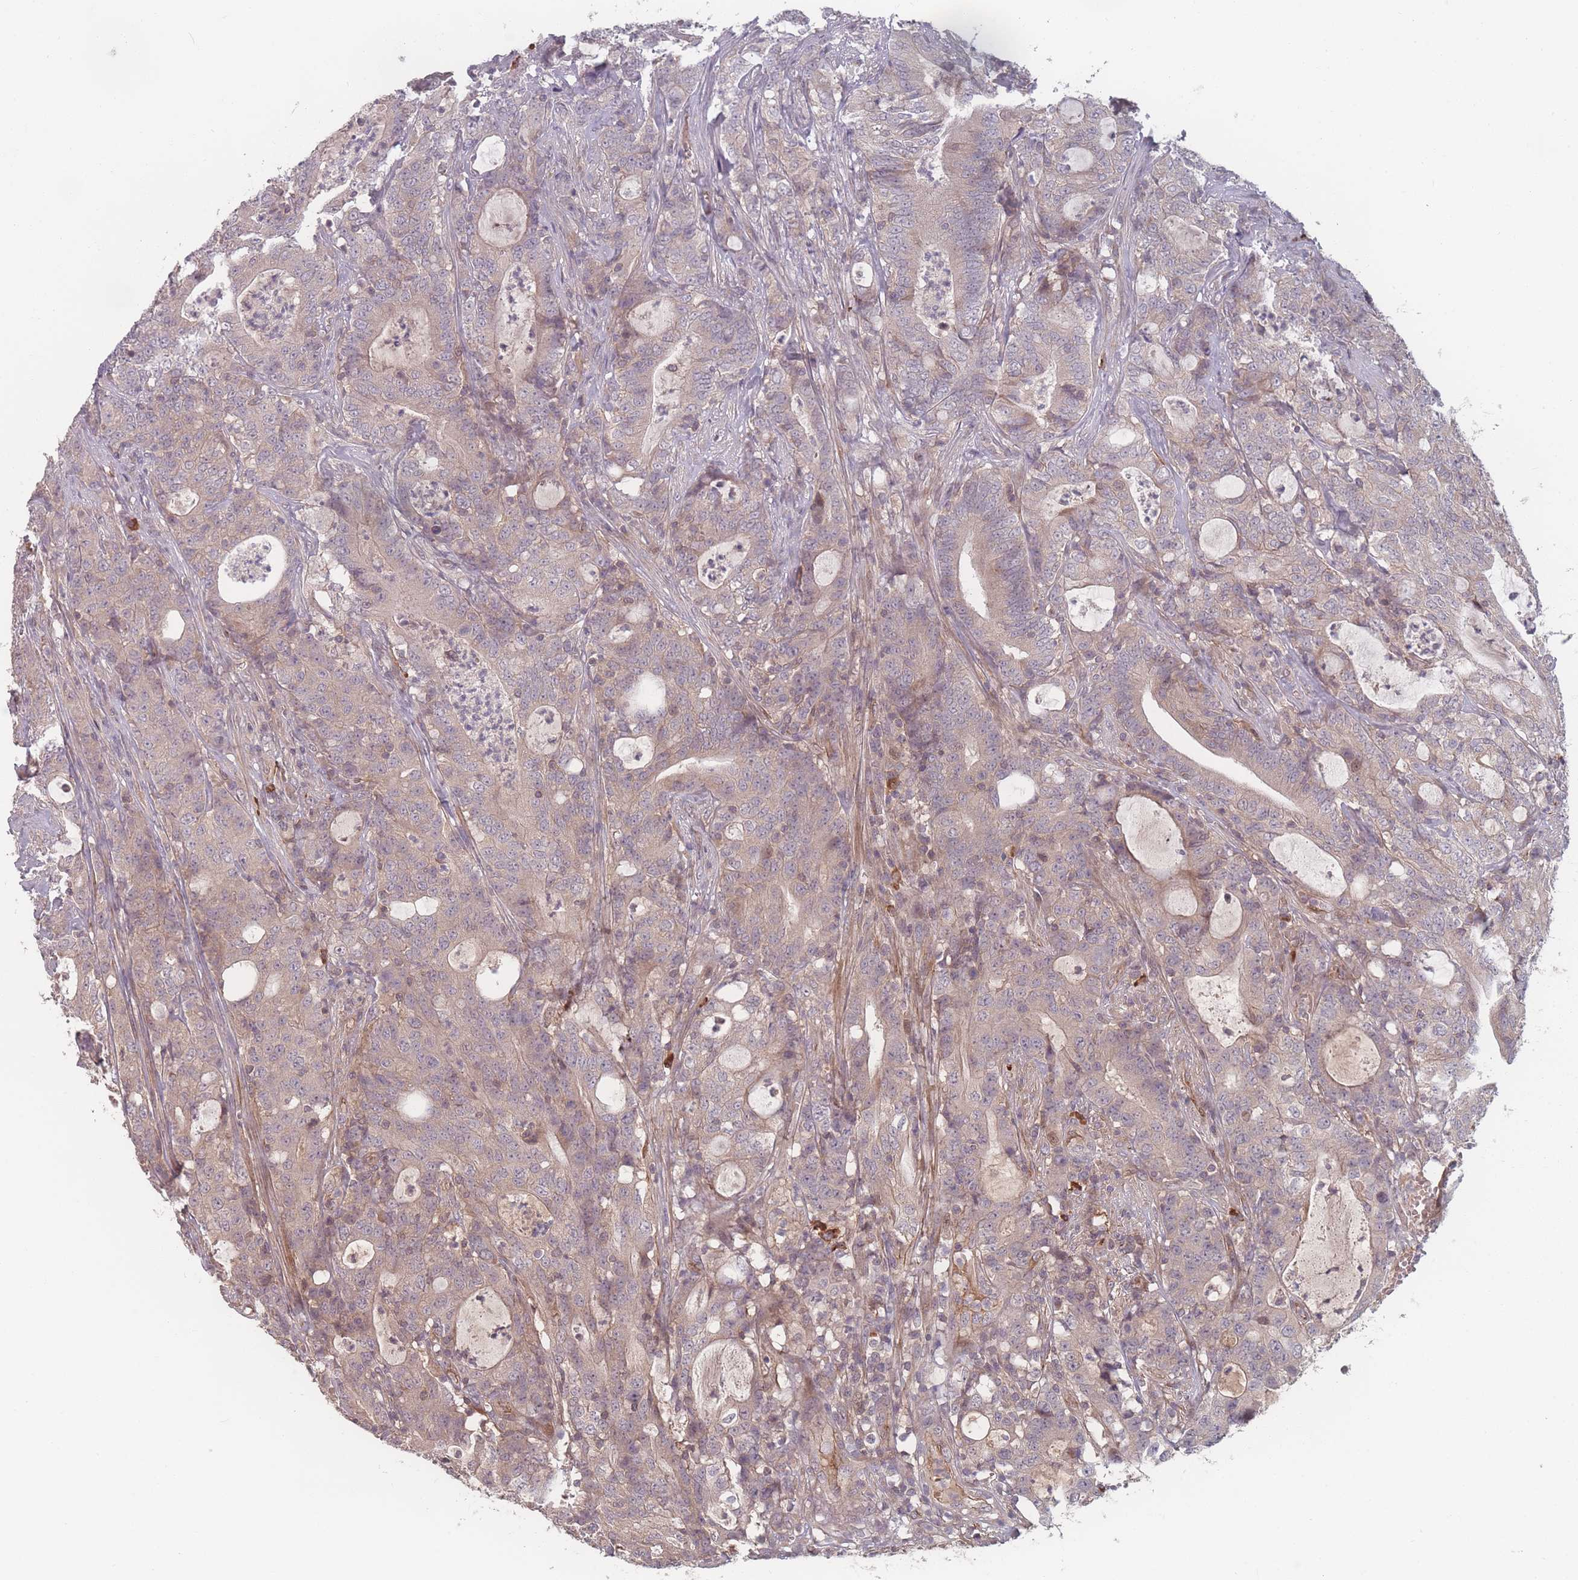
{"staining": {"intensity": "negative", "quantity": "none", "location": "none"}, "tissue": "colorectal cancer", "cell_type": "Tumor cells", "image_type": "cancer", "snomed": [{"axis": "morphology", "description": "Adenocarcinoma, NOS"}, {"axis": "topography", "description": "Colon"}], "caption": "Tumor cells show no significant protein staining in adenocarcinoma (colorectal). (Stains: DAB IHC with hematoxylin counter stain, Microscopy: brightfield microscopy at high magnification).", "gene": "HAGH", "patient": {"sex": "male", "age": 83}}